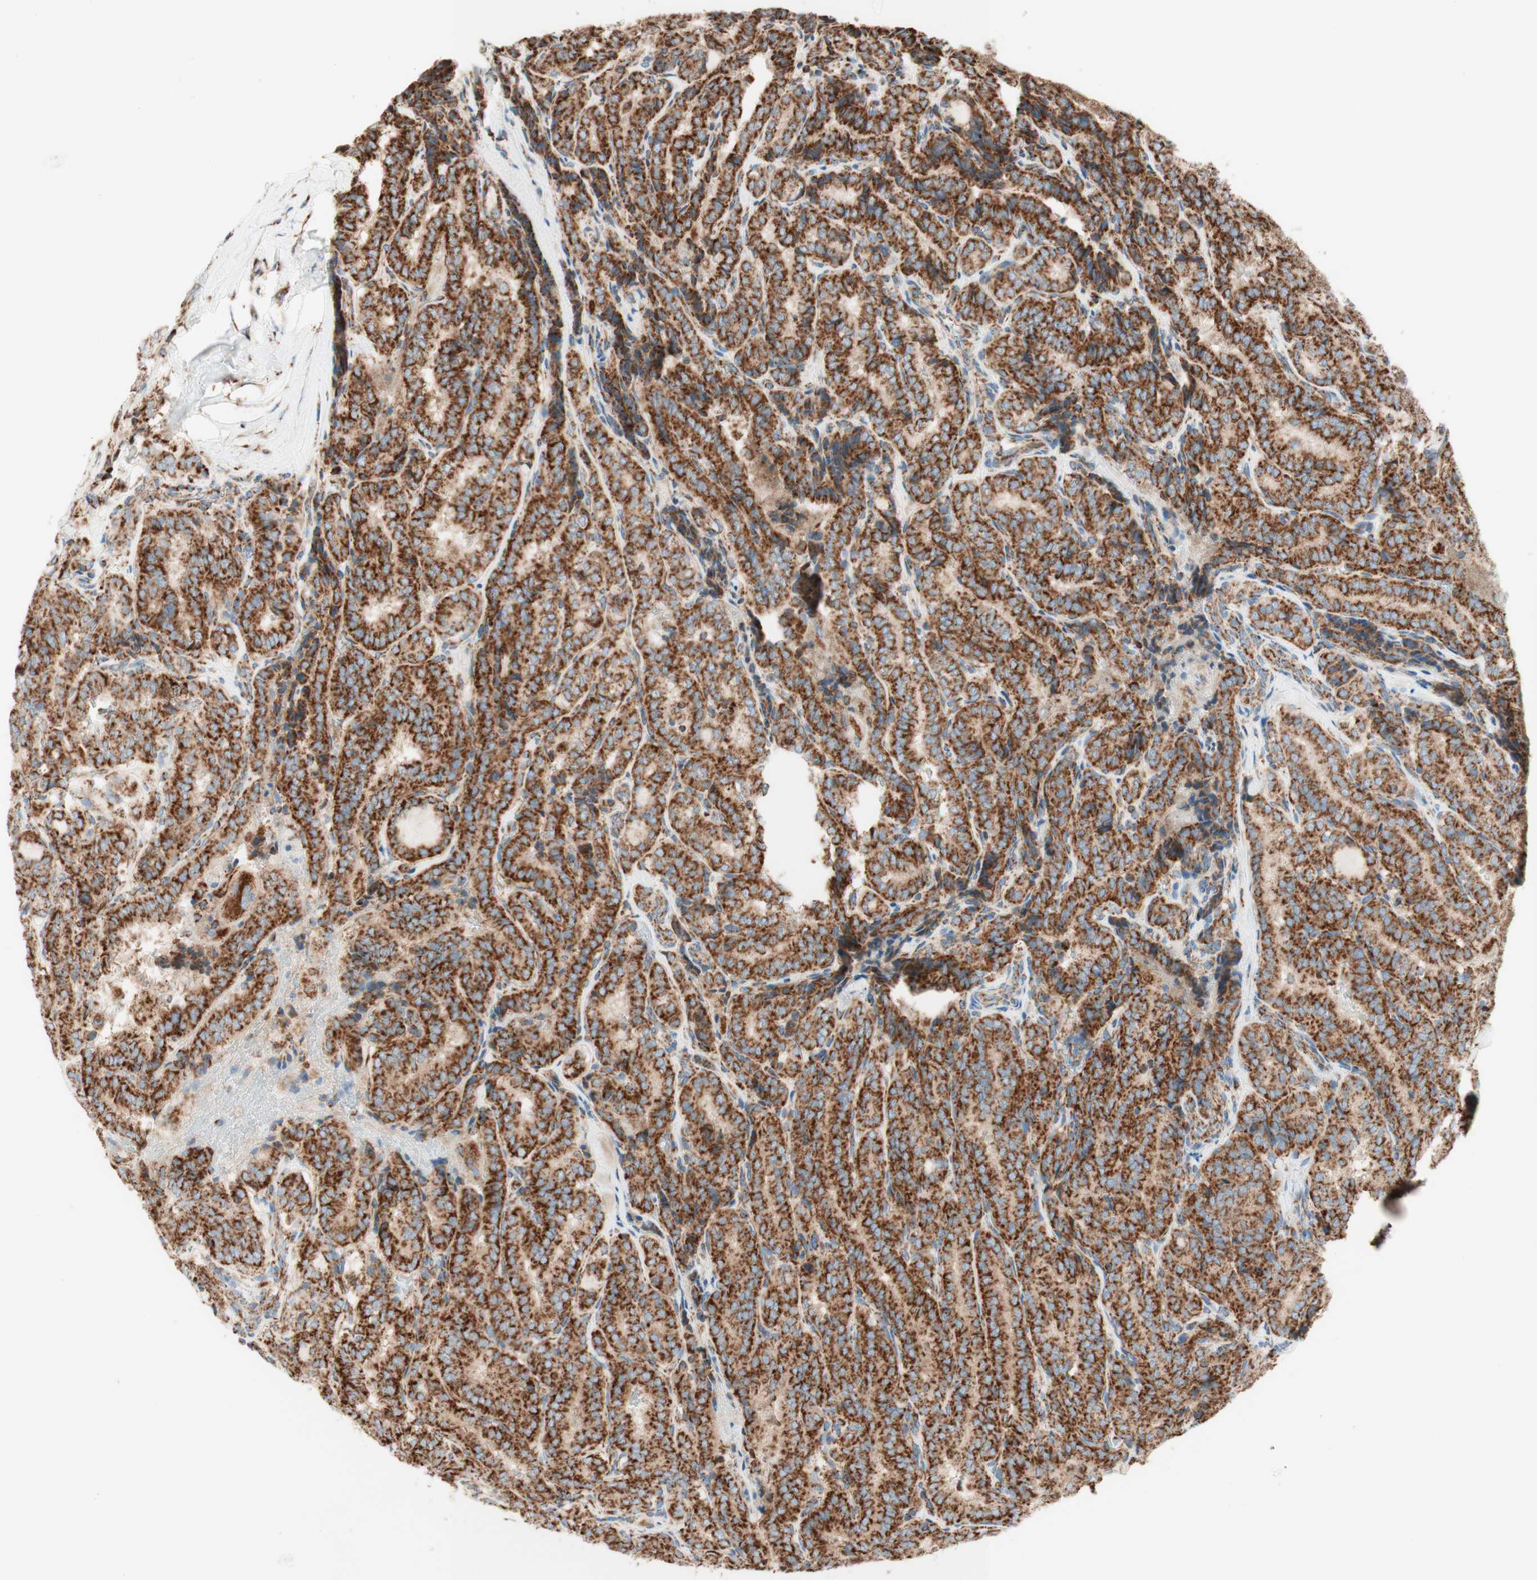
{"staining": {"intensity": "strong", "quantity": ">75%", "location": "cytoplasmic/membranous"}, "tissue": "thyroid cancer", "cell_type": "Tumor cells", "image_type": "cancer", "snomed": [{"axis": "morphology", "description": "Normal tissue, NOS"}, {"axis": "morphology", "description": "Papillary adenocarcinoma, NOS"}, {"axis": "topography", "description": "Thyroid gland"}], "caption": "Brown immunohistochemical staining in human thyroid cancer demonstrates strong cytoplasmic/membranous expression in about >75% of tumor cells.", "gene": "TOMM20", "patient": {"sex": "female", "age": 30}}